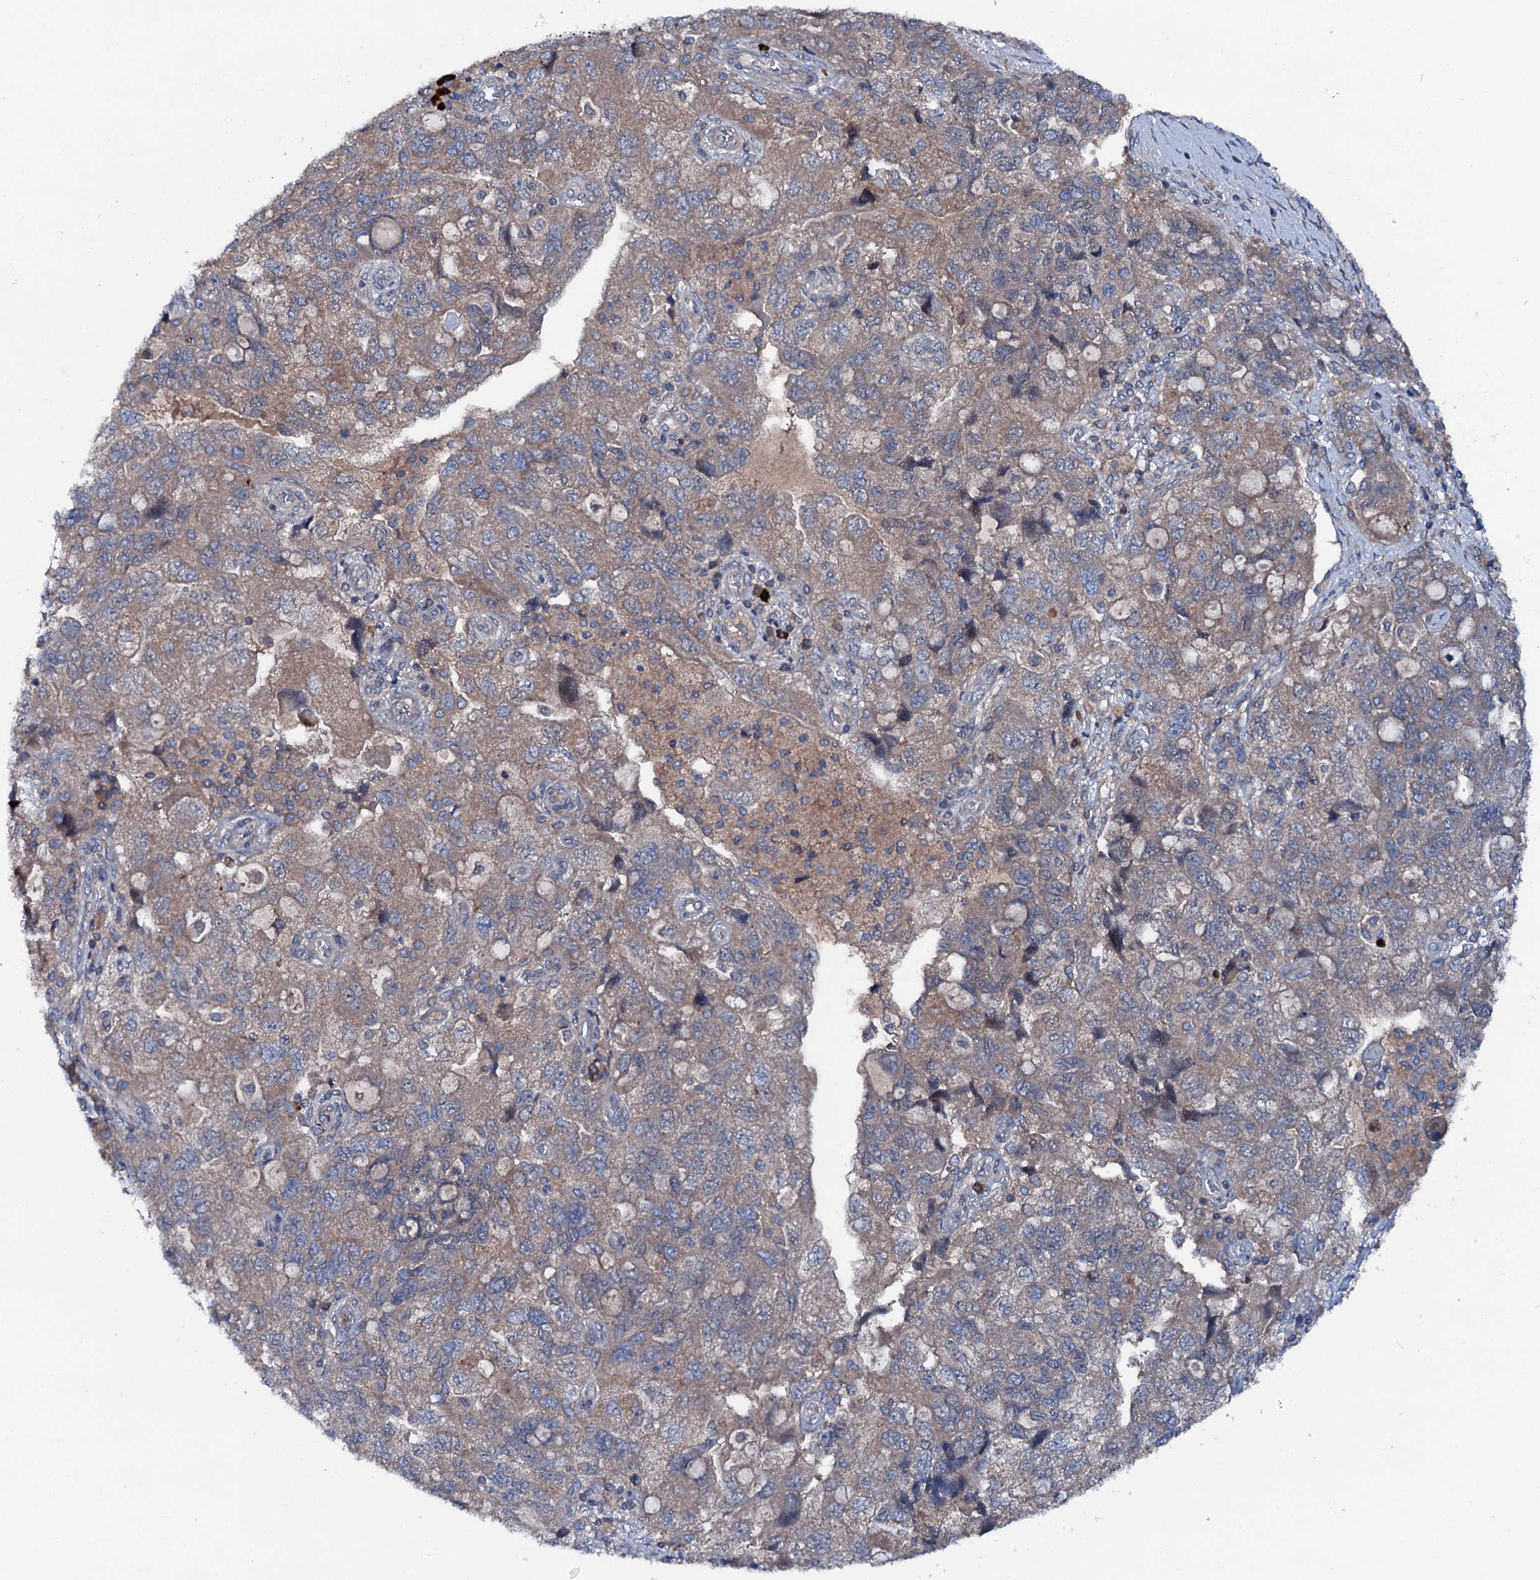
{"staining": {"intensity": "moderate", "quantity": "25%-75%", "location": "cytoplasmic/membranous"}, "tissue": "ovarian cancer", "cell_type": "Tumor cells", "image_type": "cancer", "snomed": [{"axis": "morphology", "description": "Carcinoma, NOS"}, {"axis": "morphology", "description": "Cystadenocarcinoma, serous, NOS"}, {"axis": "topography", "description": "Ovary"}], "caption": "Immunohistochemical staining of serous cystadenocarcinoma (ovarian) shows medium levels of moderate cytoplasmic/membranous positivity in approximately 25%-75% of tumor cells.", "gene": "SLC22A25", "patient": {"sex": "female", "age": 69}}